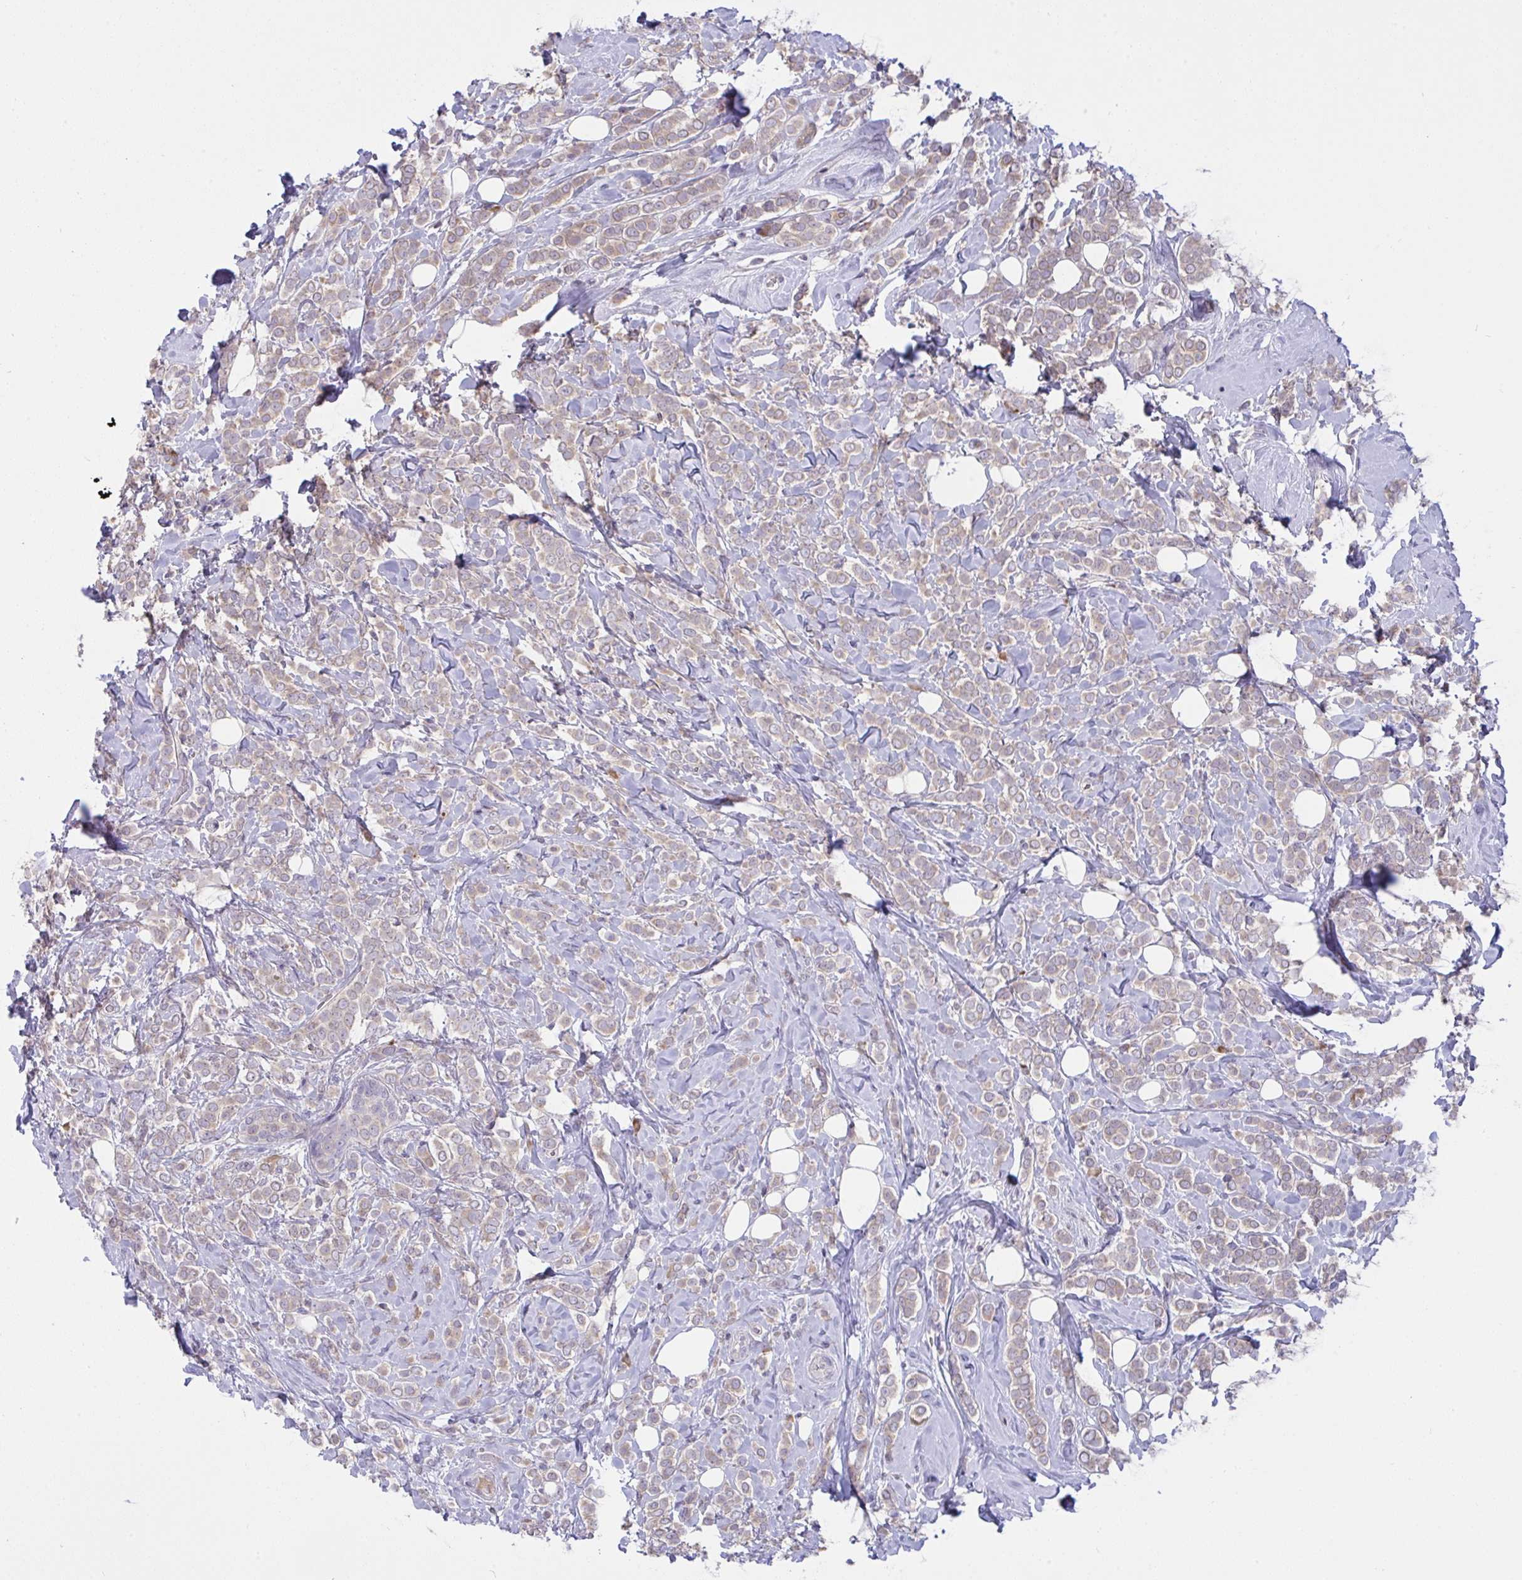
{"staining": {"intensity": "weak", "quantity": ">75%", "location": "cytoplasmic/membranous"}, "tissue": "breast cancer", "cell_type": "Tumor cells", "image_type": "cancer", "snomed": [{"axis": "morphology", "description": "Lobular carcinoma"}, {"axis": "topography", "description": "Breast"}], "caption": "Breast cancer stained with immunohistochemistry (IHC) demonstrates weak cytoplasmic/membranous positivity in approximately >75% of tumor cells.", "gene": "TMEM41A", "patient": {"sex": "female", "age": 49}}